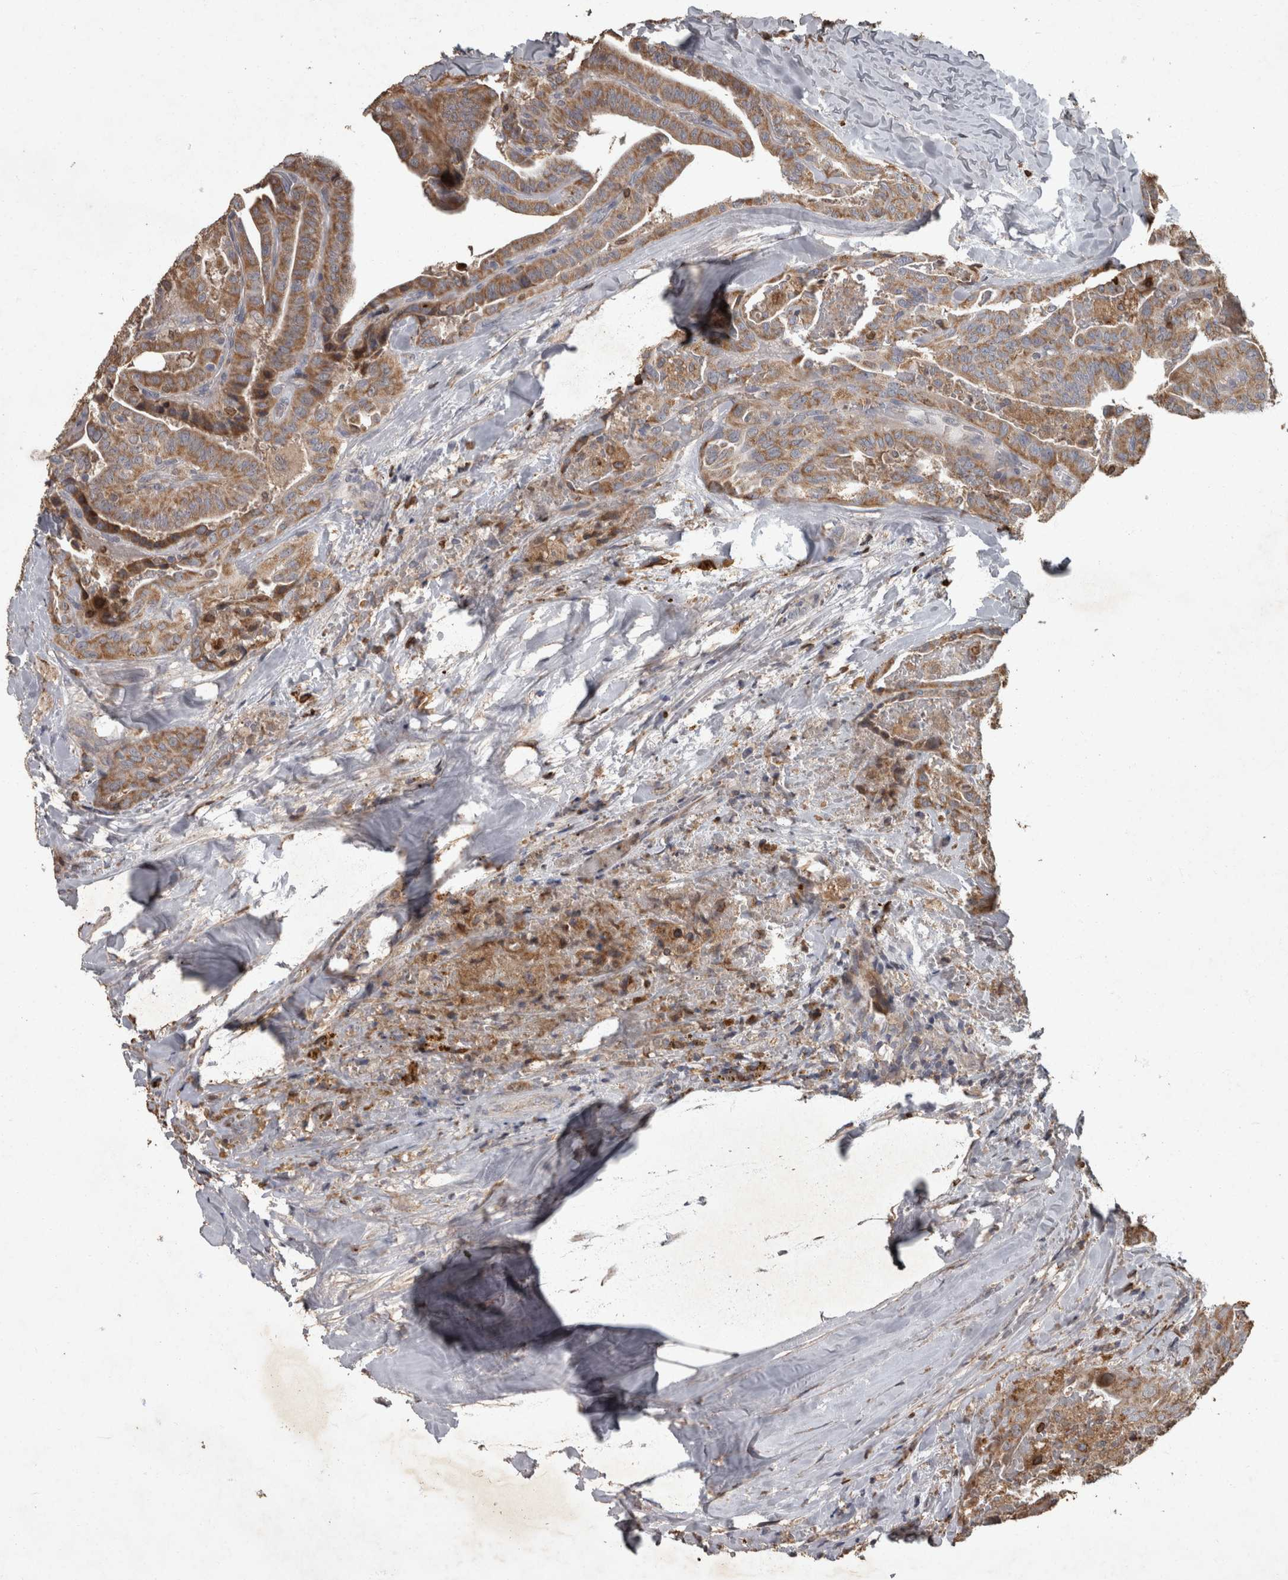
{"staining": {"intensity": "moderate", "quantity": ">75%", "location": "cytoplasmic/membranous"}, "tissue": "thyroid cancer", "cell_type": "Tumor cells", "image_type": "cancer", "snomed": [{"axis": "morphology", "description": "Papillary adenocarcinoma, NOS"}, {"axis": "topography", "description": "Thyroid gland"}], "caption": "Immunohistochemistry (IHC) (DAB) staining of thyroid cancer (papillary adenocarcinoma) reveals moderate cytoplasmic/membranous protein staining in about >75% of tumor cells.", "gene": "PPP1R3C", "patient": {"sex": "male", "age": 77}}